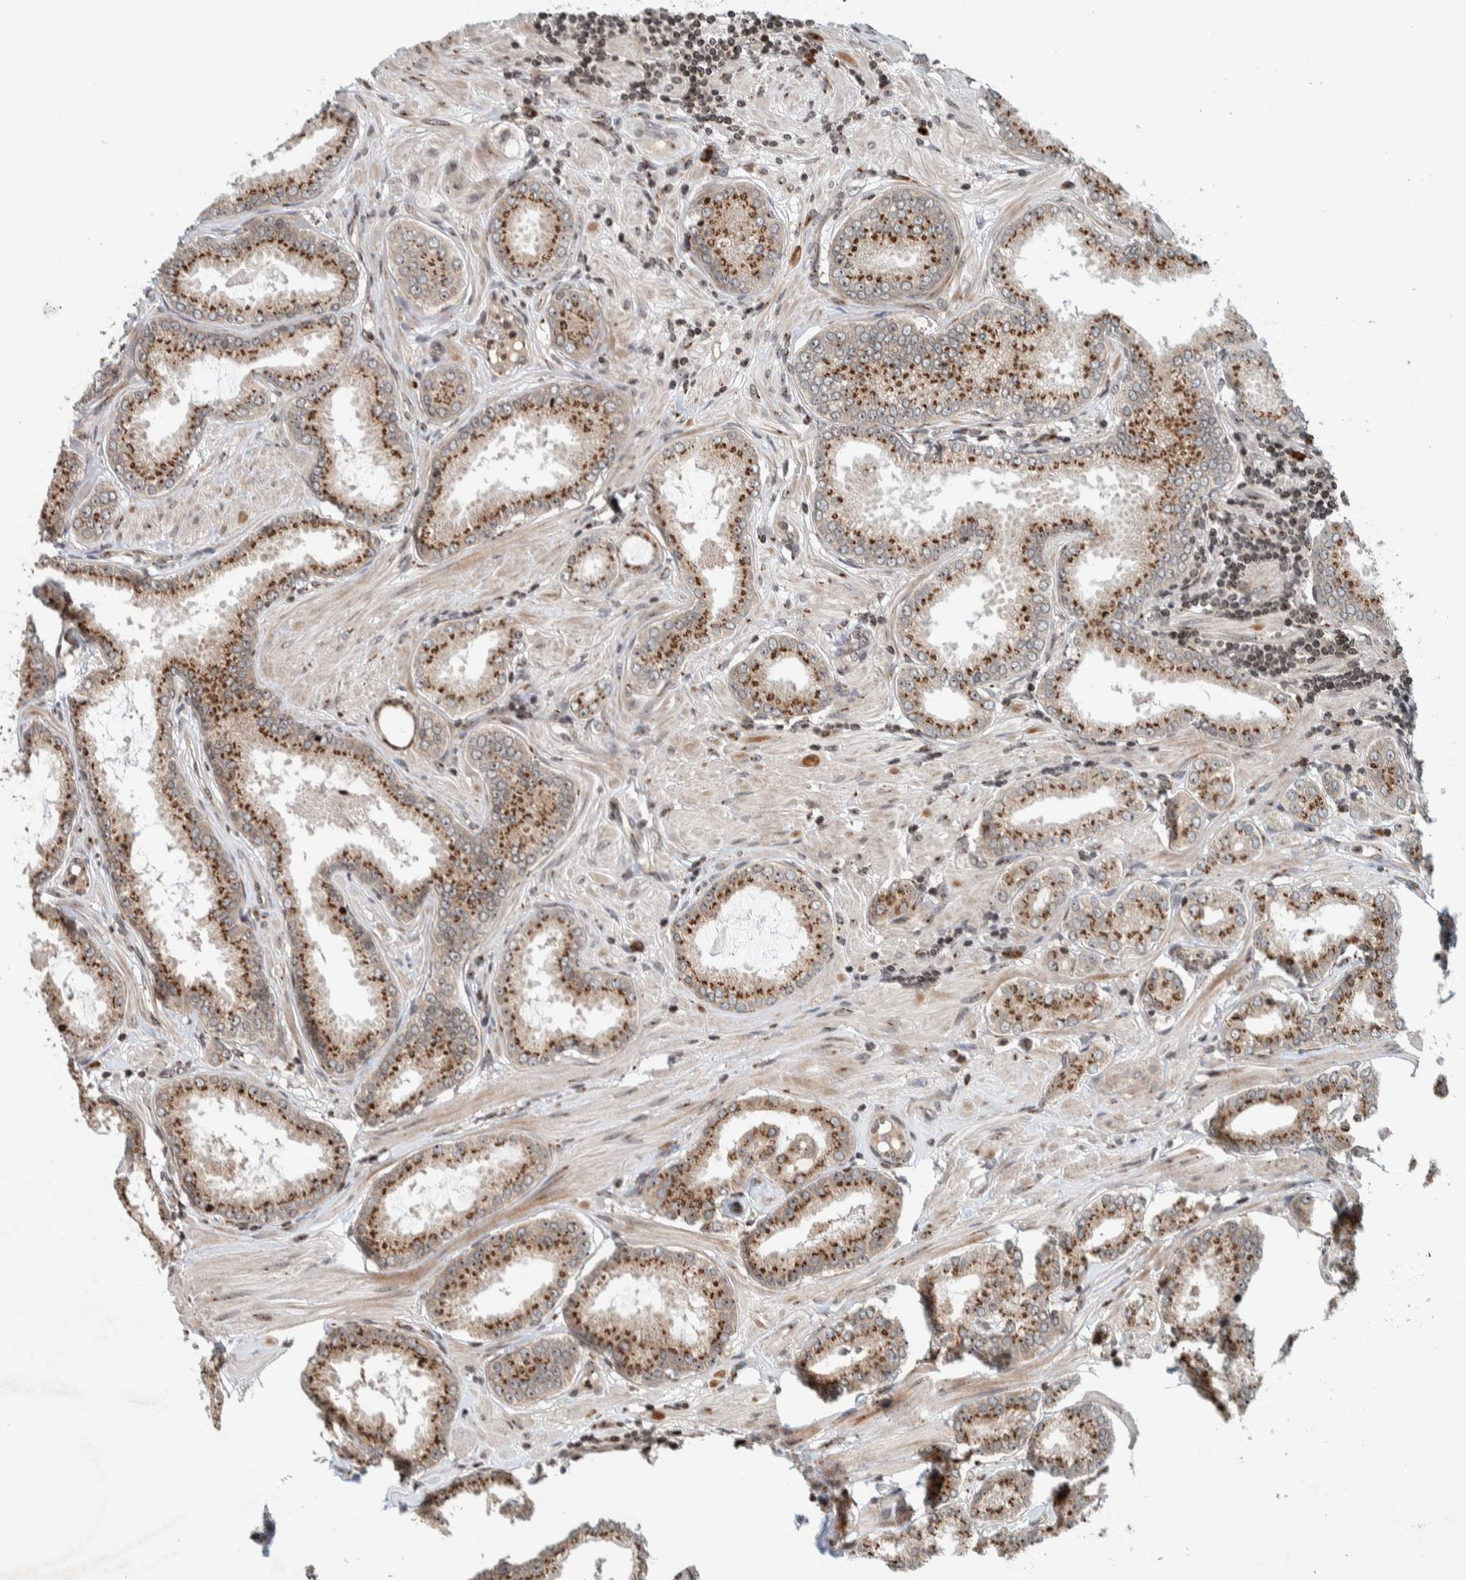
{"staining": {"intensity": "strong", "quantity": ">75%", "location": "cytoplasmic/membranous"}, "tissue": "prostate cancer", "cell_type": "Tumor cells", "image_type": "cancer", "snomed": [{"axis": "morphology", "description": "Adenocarcinoma, Low grade"}, {"axis": "topography", "description": "Prostate"}], "caption": "Immunohistochemistry staining of prostate cancer (adenocarcinoma (low-grade)), which shows high levels of strong cytoplasmic/membranous positivity in about >75% of tumor cells indicating strong cytoplasmic/membranous protein staining. The staining was performed using DAB (3,3'-diaminobenzidine) (brown) for protein detection and nuclei were counterstained in hematoxylin (blue).", "gene": "CCDC182", "patient": {"sex": "male", "age": 62}}